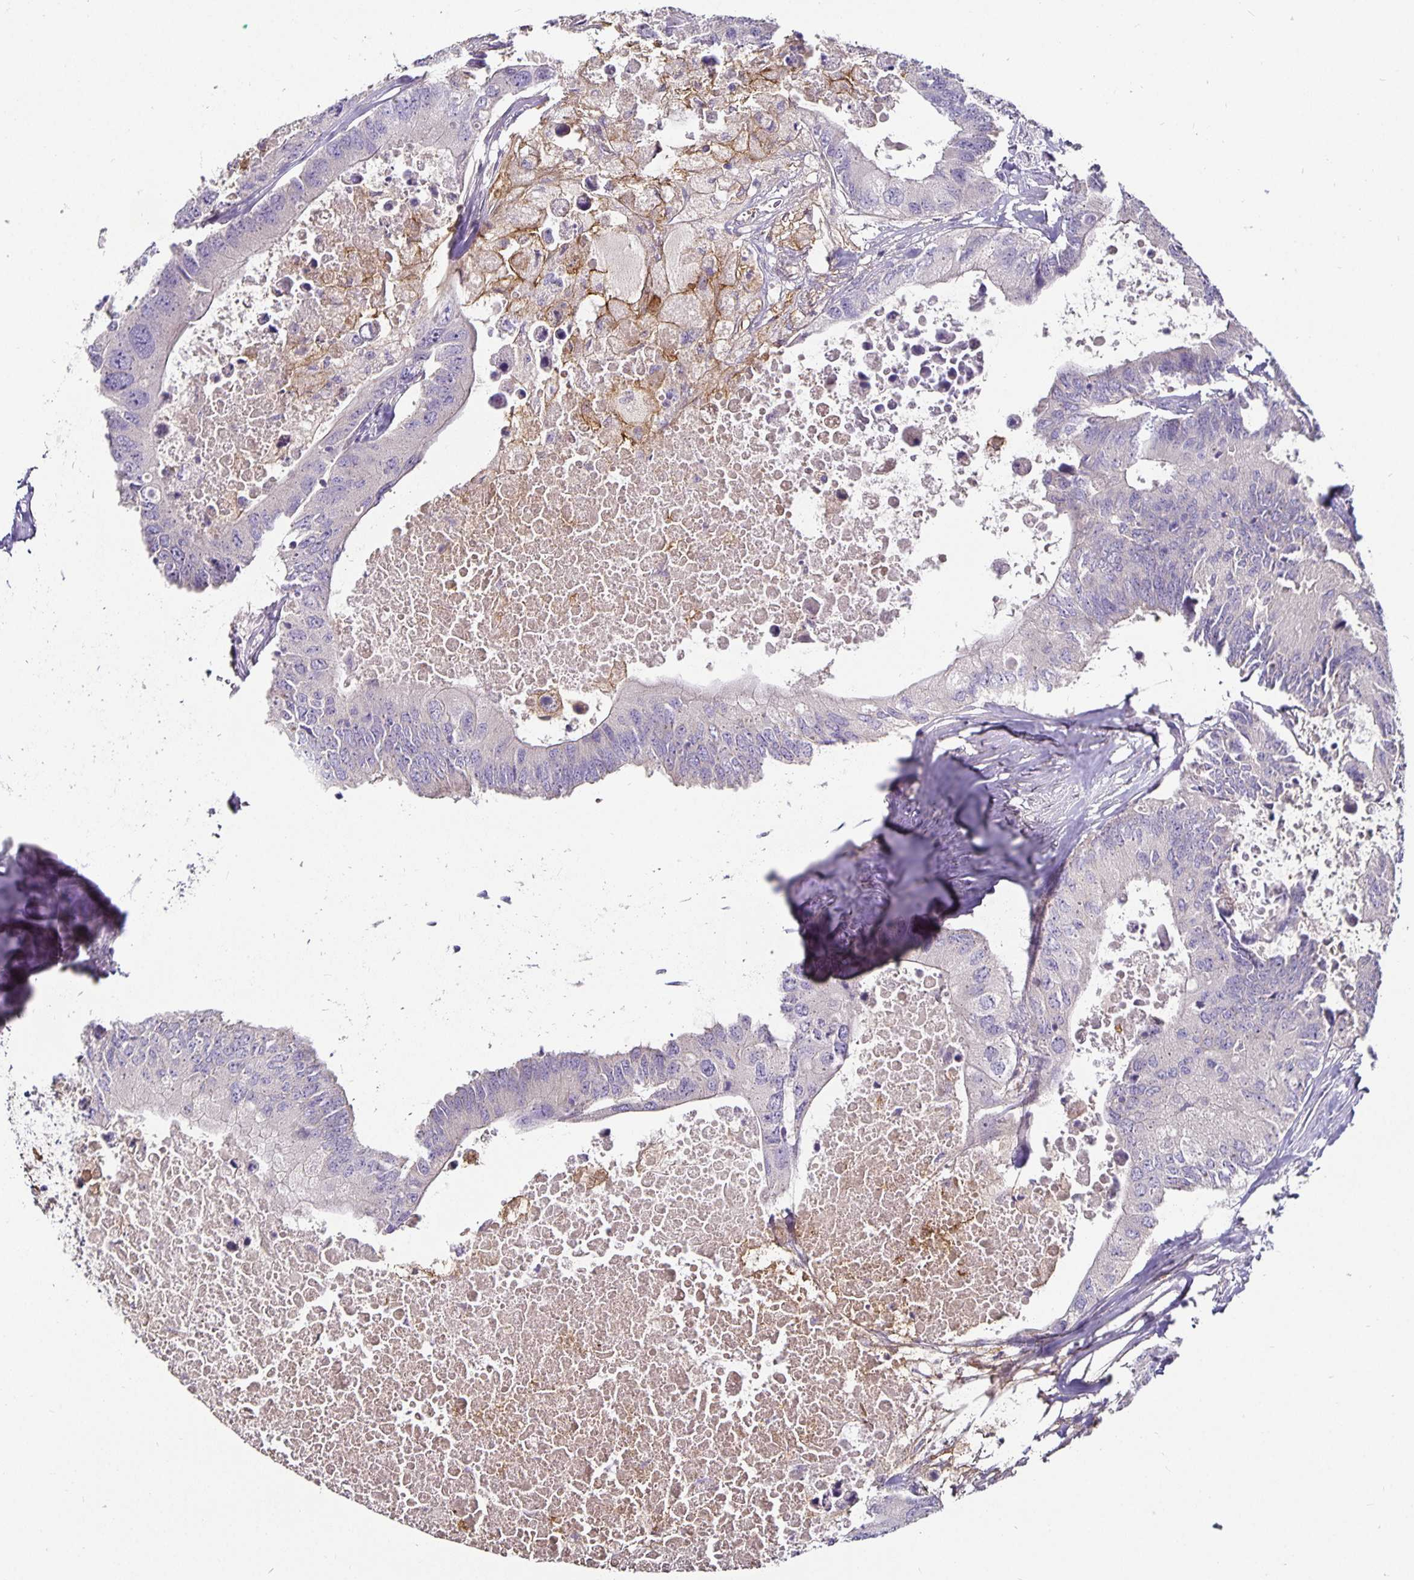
{"staining": {"intensity": "negative", "quantity": "none", "location": "none"}, "tissue": "colorectal cancer", "cell_type": "Tumor cells", "image_type": "cancer", "snomed": [{"axis": "morphology", "description": "Adenocarcinoma, NOS"}, {"axis": "topography", "description": "Colon"}], "caption": "Colorectal adenocarcinoma was stained to show a protein in brown. There is no significant staining in tumor cells.", "gene": "CA12", "patient": {"sex": "male", "age": 71}}